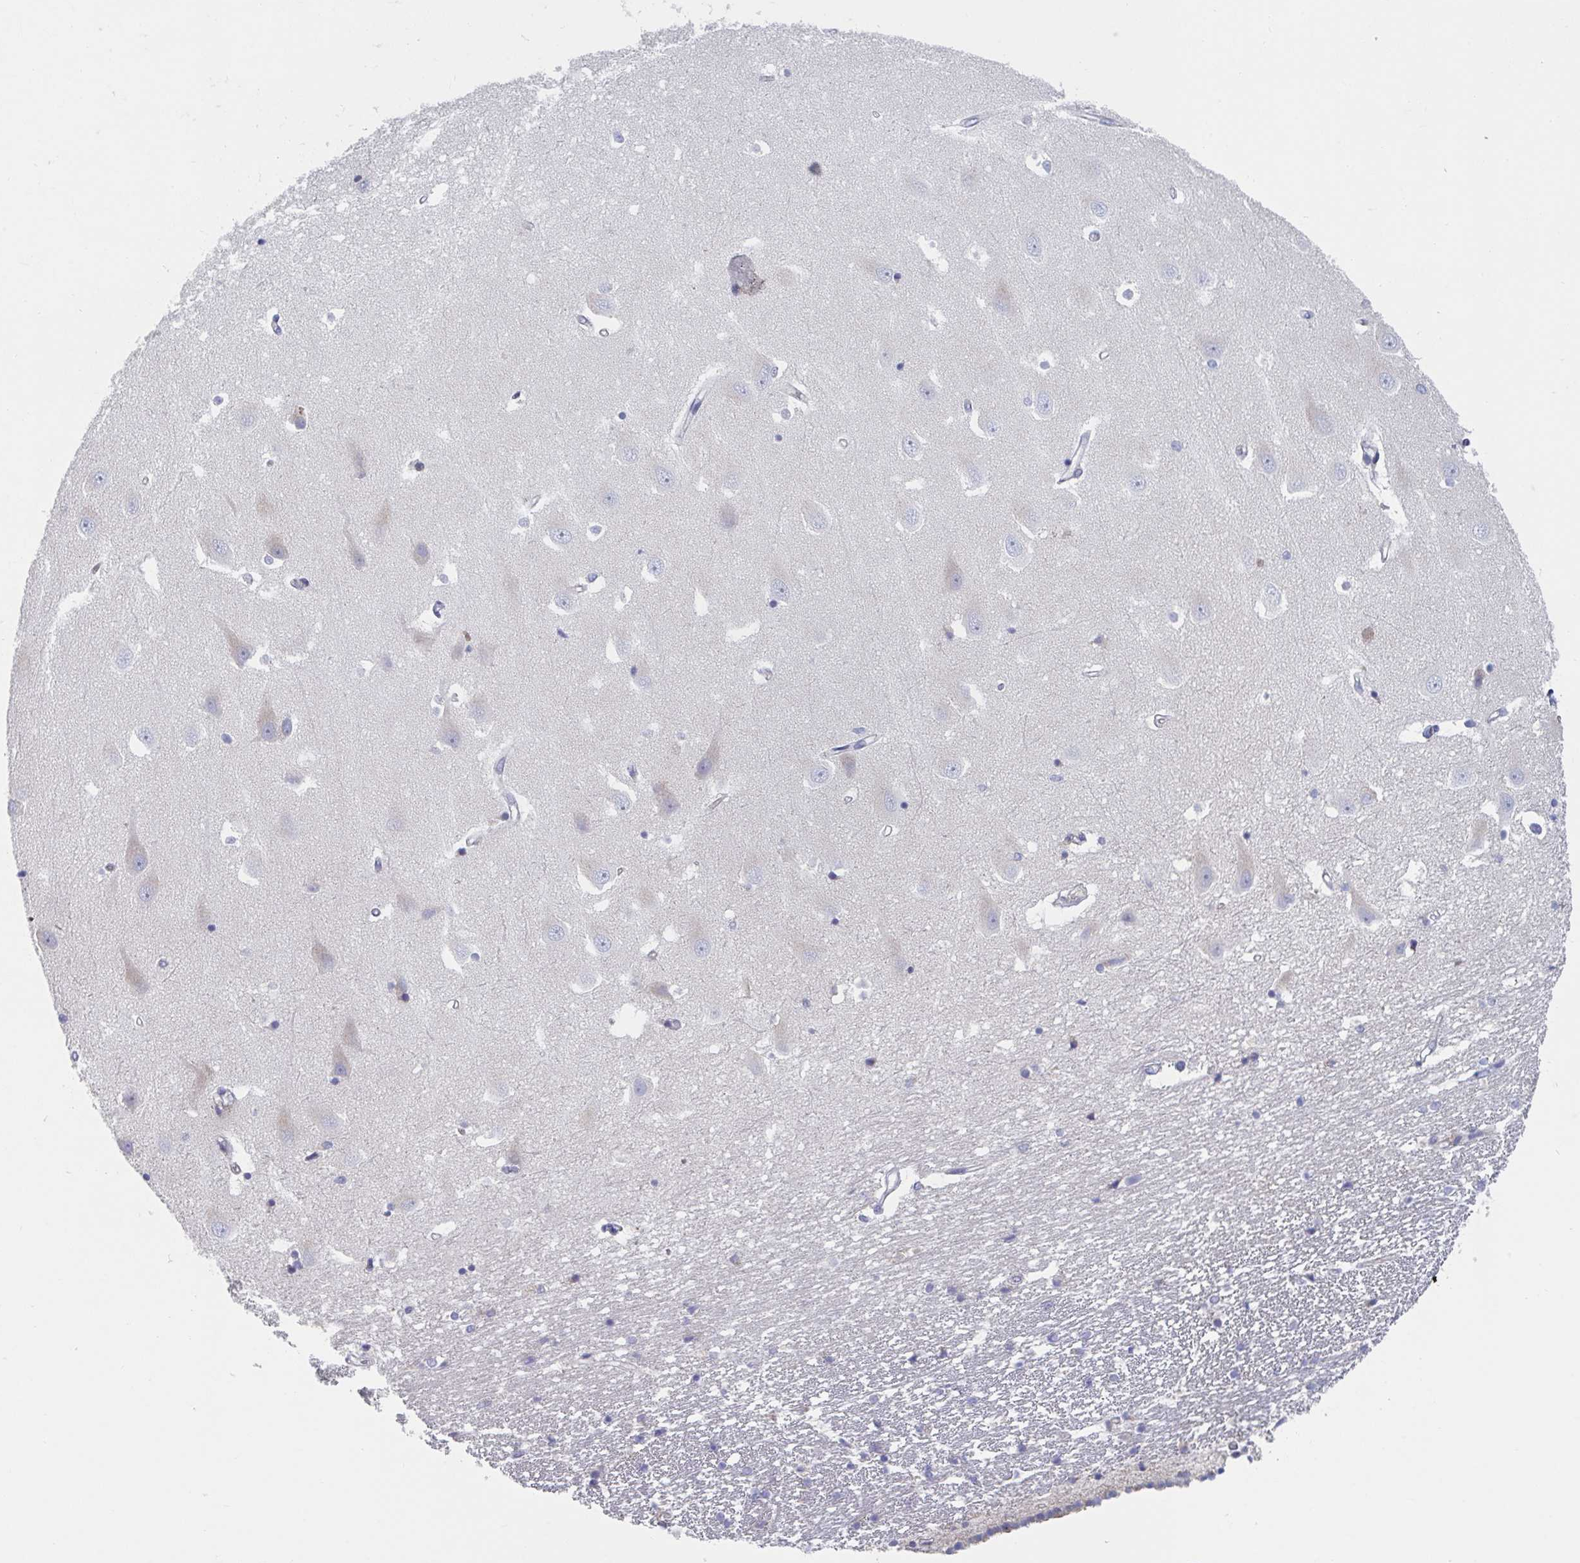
{"staining": {"intensity": "weak", "quantity": "<25%", "location": "cytoplasmic/membranous"}, "tissue": "hippocampus", "cell_type": "Glial cells", "image_type": "normal", "snomed": [{"axis": "morphology", "description": "Normal tissue, NOS"}, {"axis": "topography", "description": "Hippocampus"}], "caption": "Protein analysis of benign hippocampus demonstrates no significant positivity in glial cells.", "gene": "MRPL53", "patient": {"sex": "male", "age": 63}}